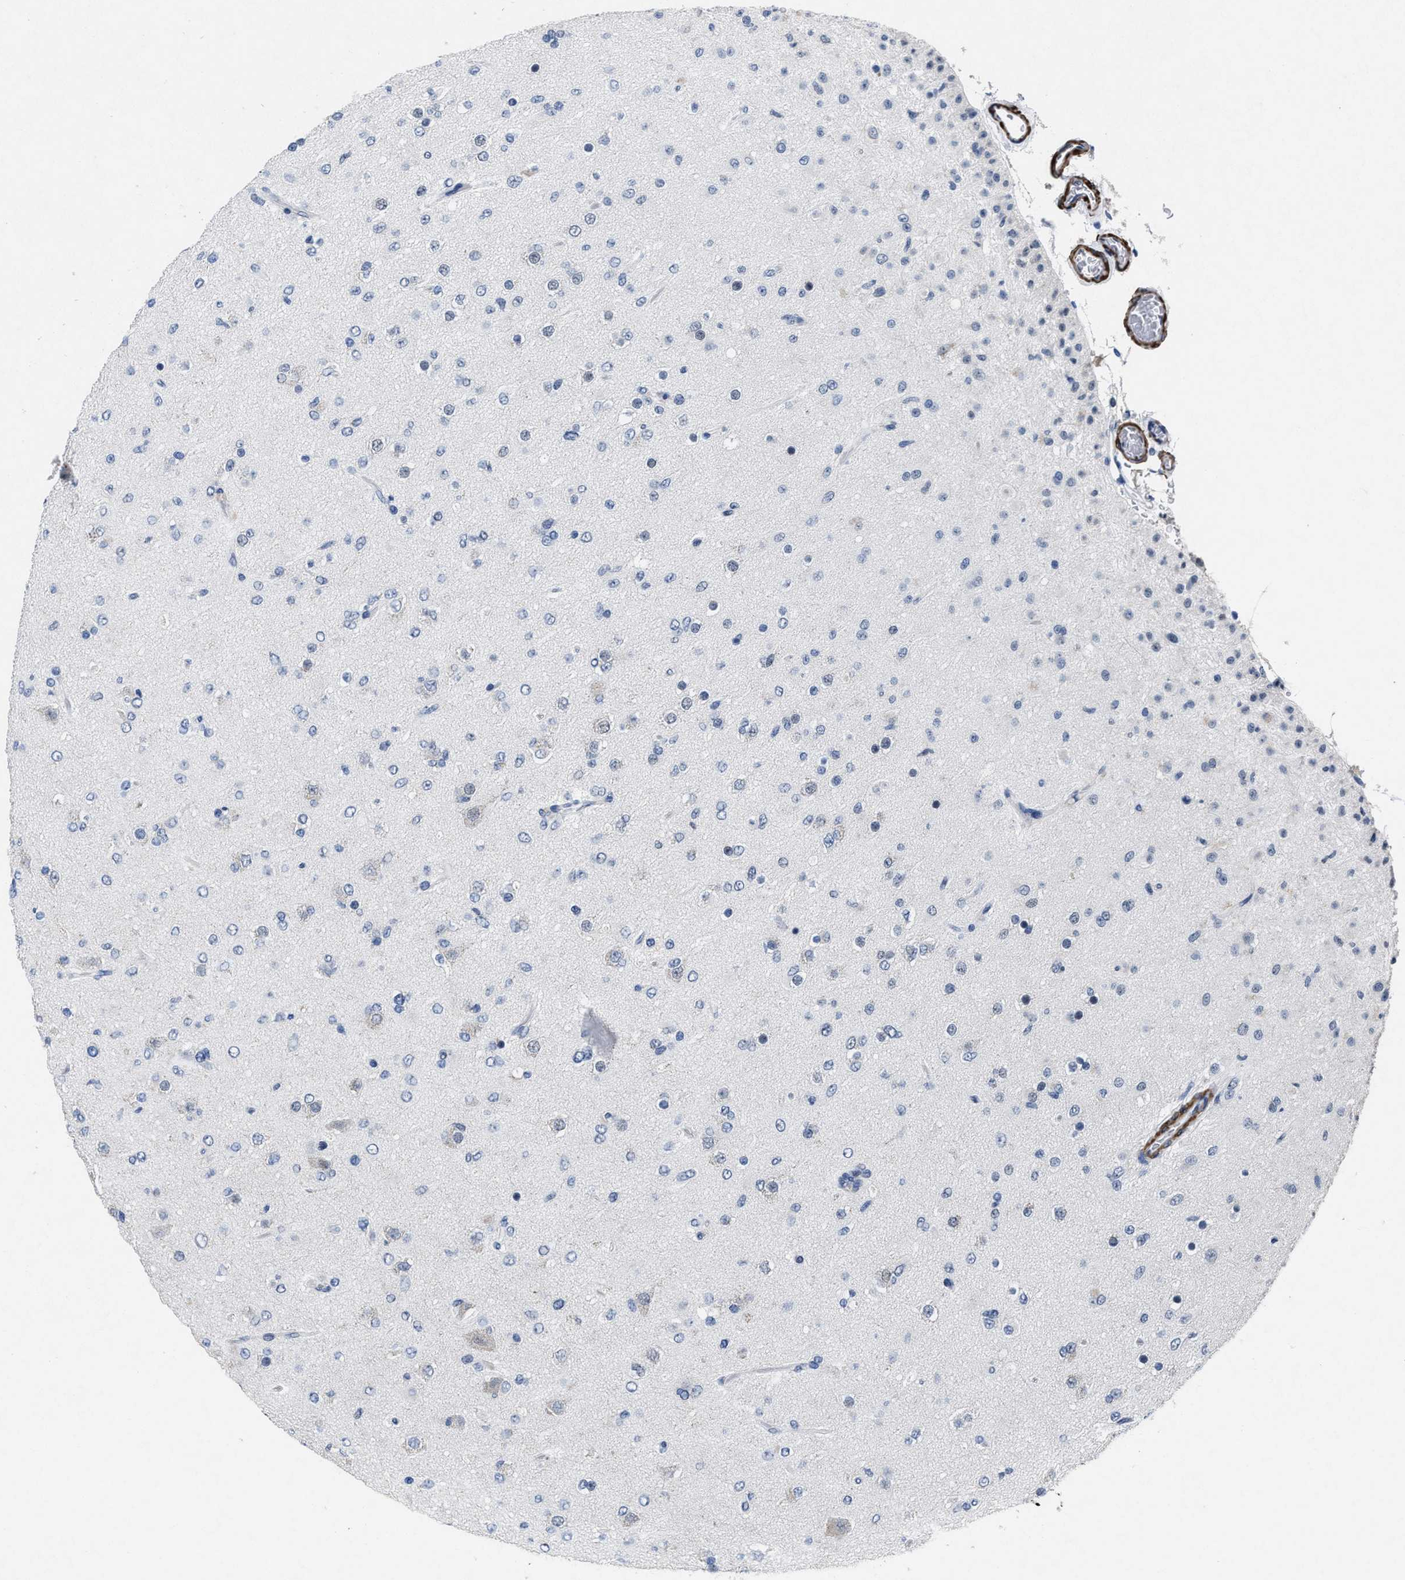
{"staining": {"intensity": "negative", "quantity": "none", "location": "none"}, "tissue": "glioma", "cell_type": "Tumor cells", "image_type": "cancer", "snomed": [{"axis": "morphology", "description": "Glioma, malignant, Low grade"}, {"axis": "topography", "description": "Brain"}], "caption": "IHC image of human glioma stained for a protein (brown), which reveals no expression in tumor cells.", "gene": "ID3", "patient": {"sex": "male", "age": 65}}